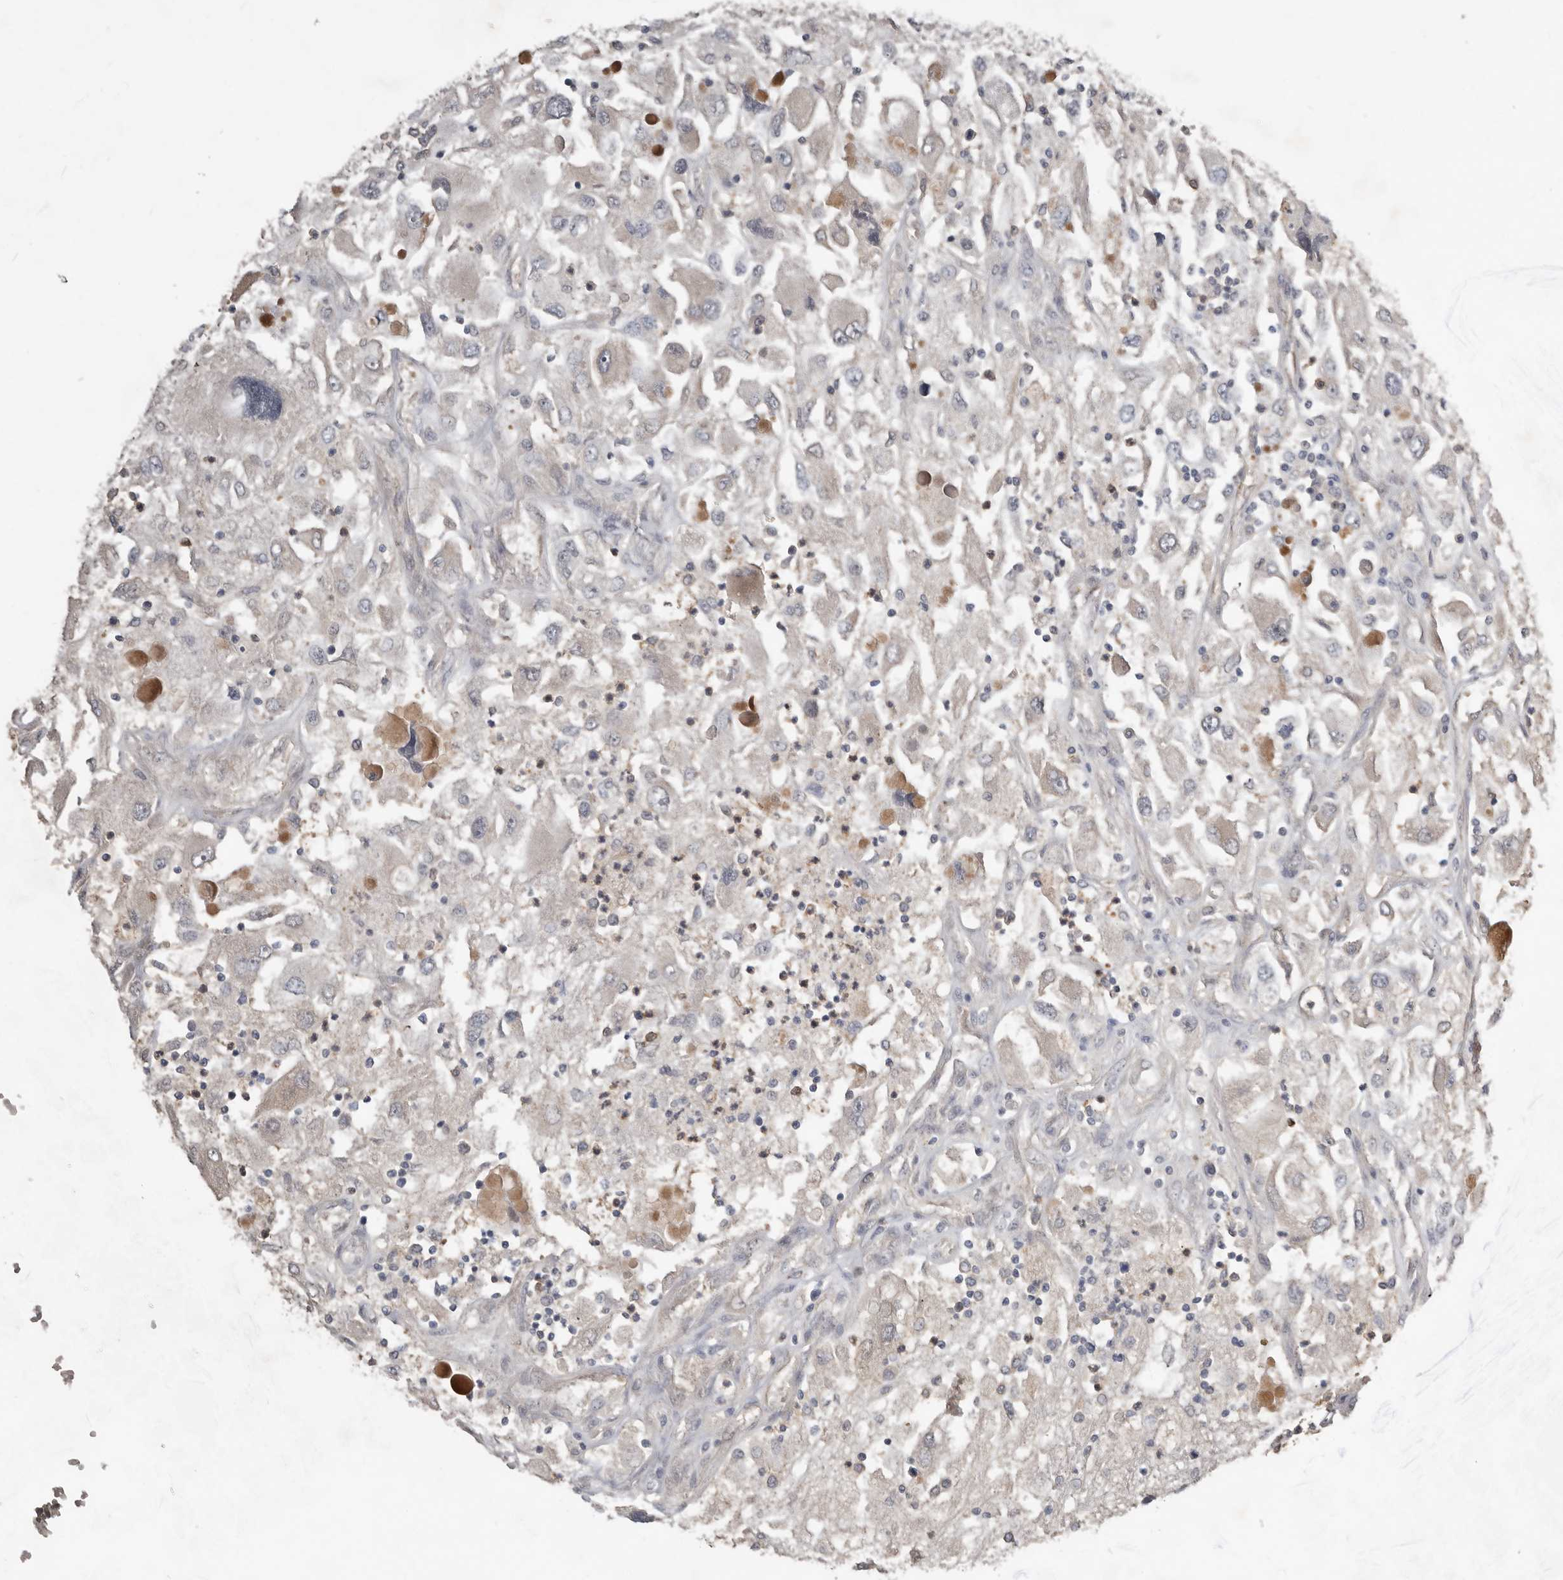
{"staining": {"intensity": "negative", "quantity": "none", "location": "none"}, "tissue": "renal cancer", "cell_type": "Tumor cells", "image_type": "cancer", "snomed": [{"axis": "morphology", "description": "Adenocarcinoma, NOS"}, {"axis": "topography", "description": "Kidney"}], "caption": "A high-resolution micrograph shows IHC staining of renal cancer (adenocarcinoma), which reveals no significant expression in tumor cells. (Stains: DAB (3,3'-diaminobenzidine) immunohistochemistry (IHC) with hematoxylin counter stain, Microscopy: brightfield microscopy at high magnification).", "gene": "RBKS", "patient": {"sex": "female", "age": 52}}